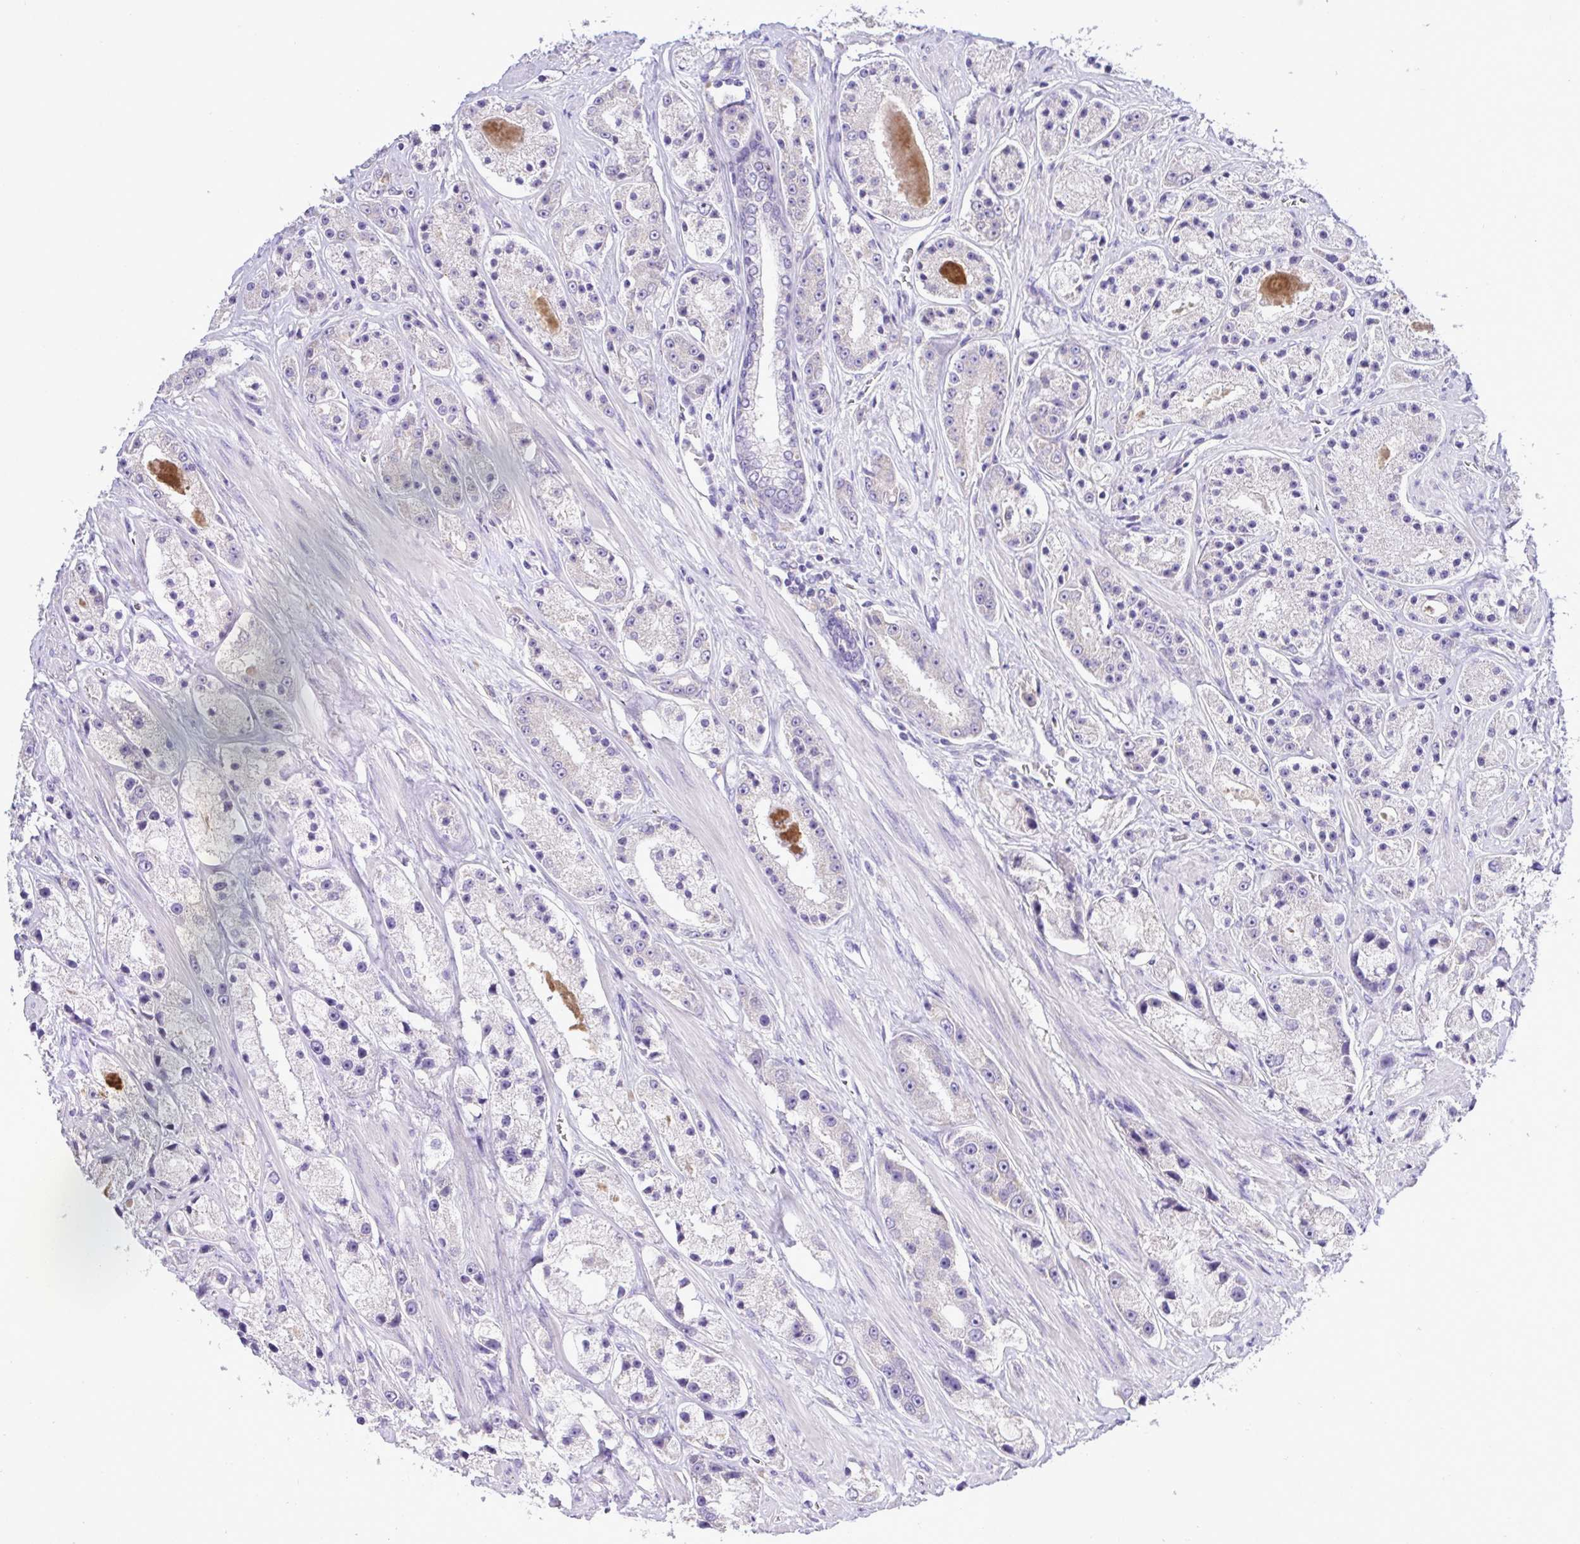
{"staining": {"intensity": "negative", "quantity": "none", "location": "none"}, "tissue": "prostate cancer", "cell_type": "Tumor cells", "image_type": "cancer", "snomed": [{"axis": "morphology", "description": "Adenocarcinoma, High grade"}, {"axis": "topography", "description": "Prostate"}], "caption": "IHC micrograph of neoplastic tissue: adenocarcinoma (high-grade) (prostate) stained with DAB (3,3'-diaminobenzidine) displays no significant protein positivity in tumor cells.", "gene": "ST8SIA2", "patient": {"sex": "male", "age": 67}}